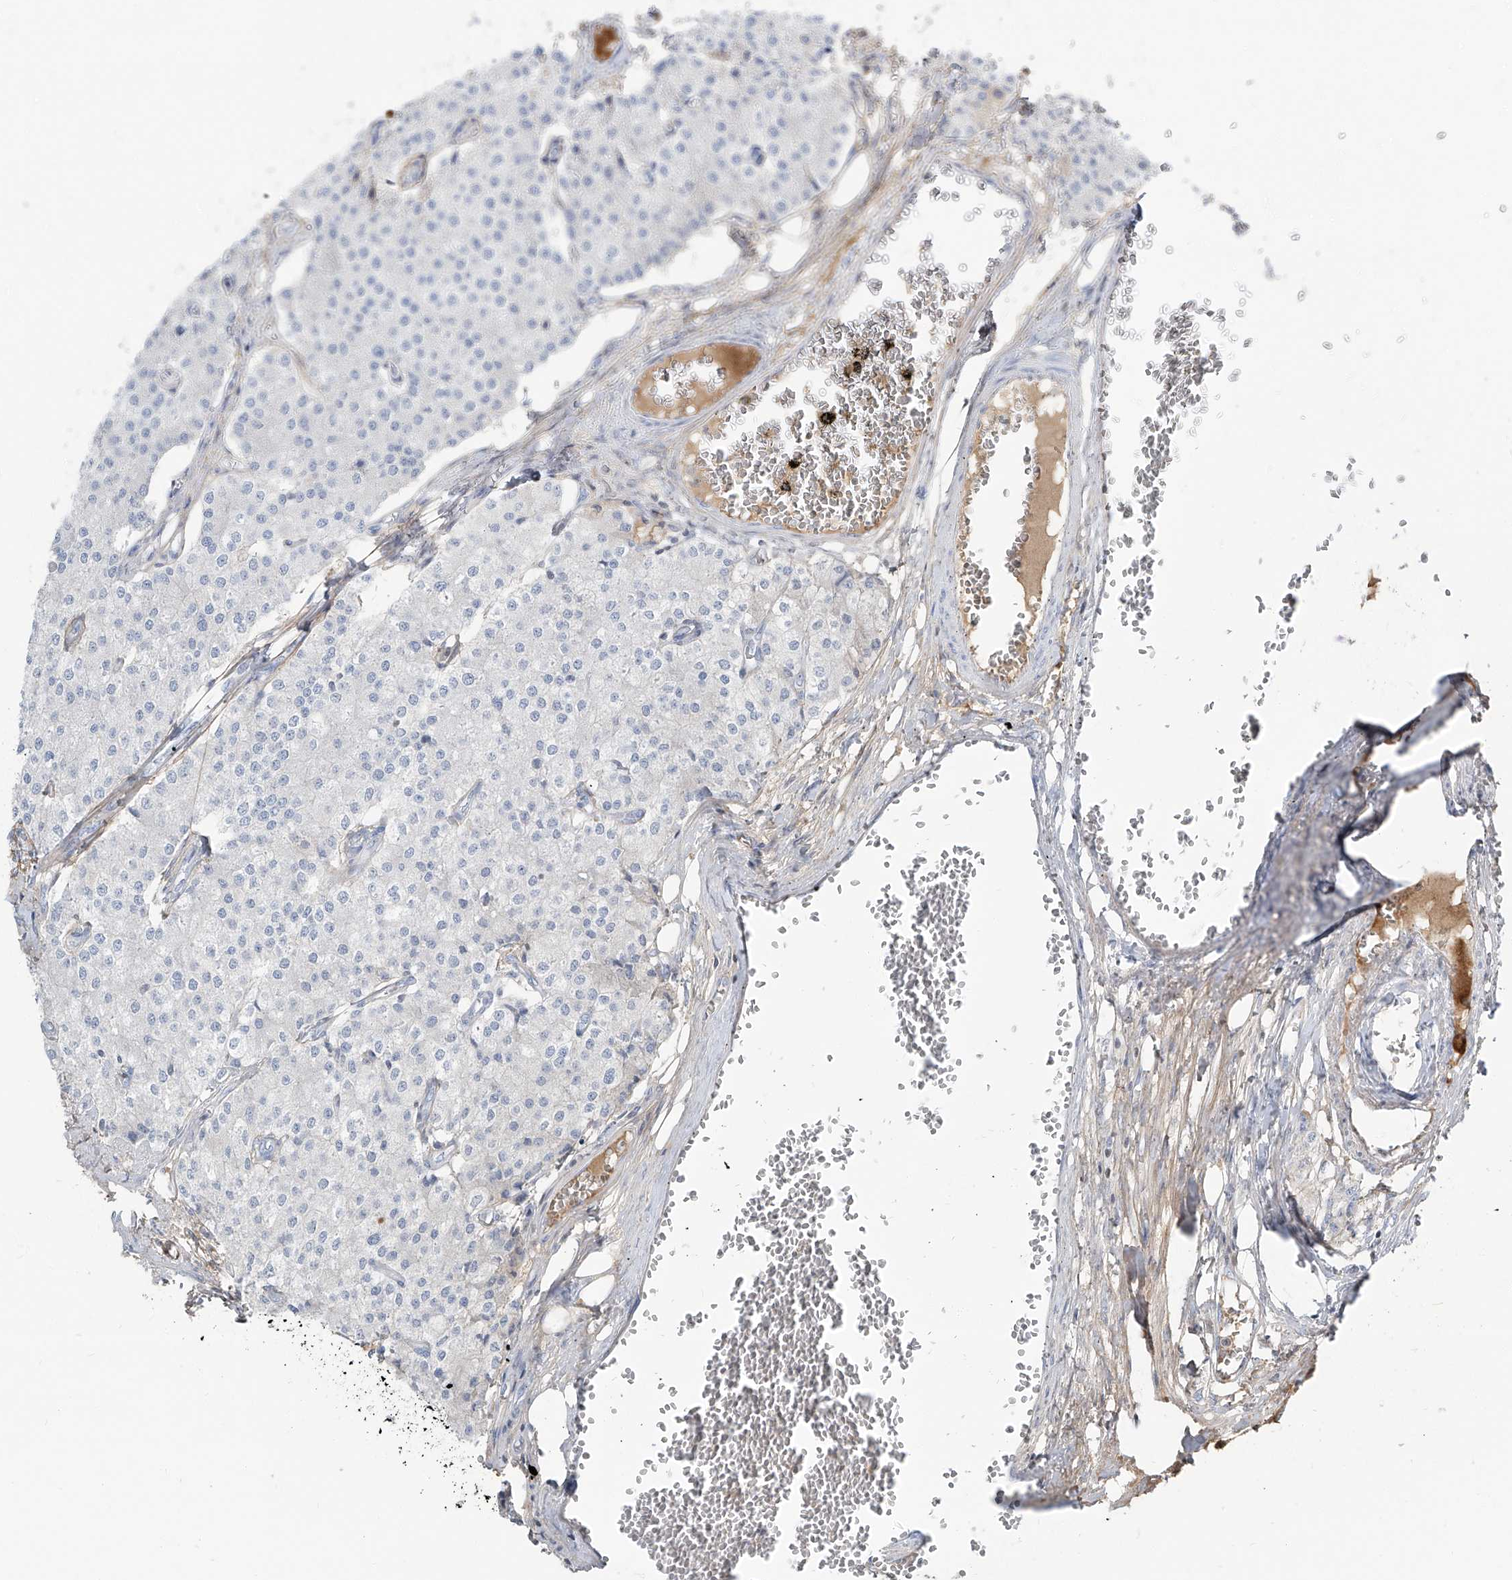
{"staining": {"intensity": "negative", "quantity": "none", "location": "none"}, "tissue": "carcinoid", "cell_type": "Tumor cells", "image_type": "cancer", "snomed": [{"axis": "morphology", "description": "Carcinoid, malignant, NOS"}, {"axis": "topography", "description": "Colon"}], "caption": "Immunohistochemistry histopathology image of carcinoid (malignant) stained for a protein (brown), which shows no expression in tumor cells.", "gene": "HOXA3", "patient": {"sex": "female", "age": 52}}